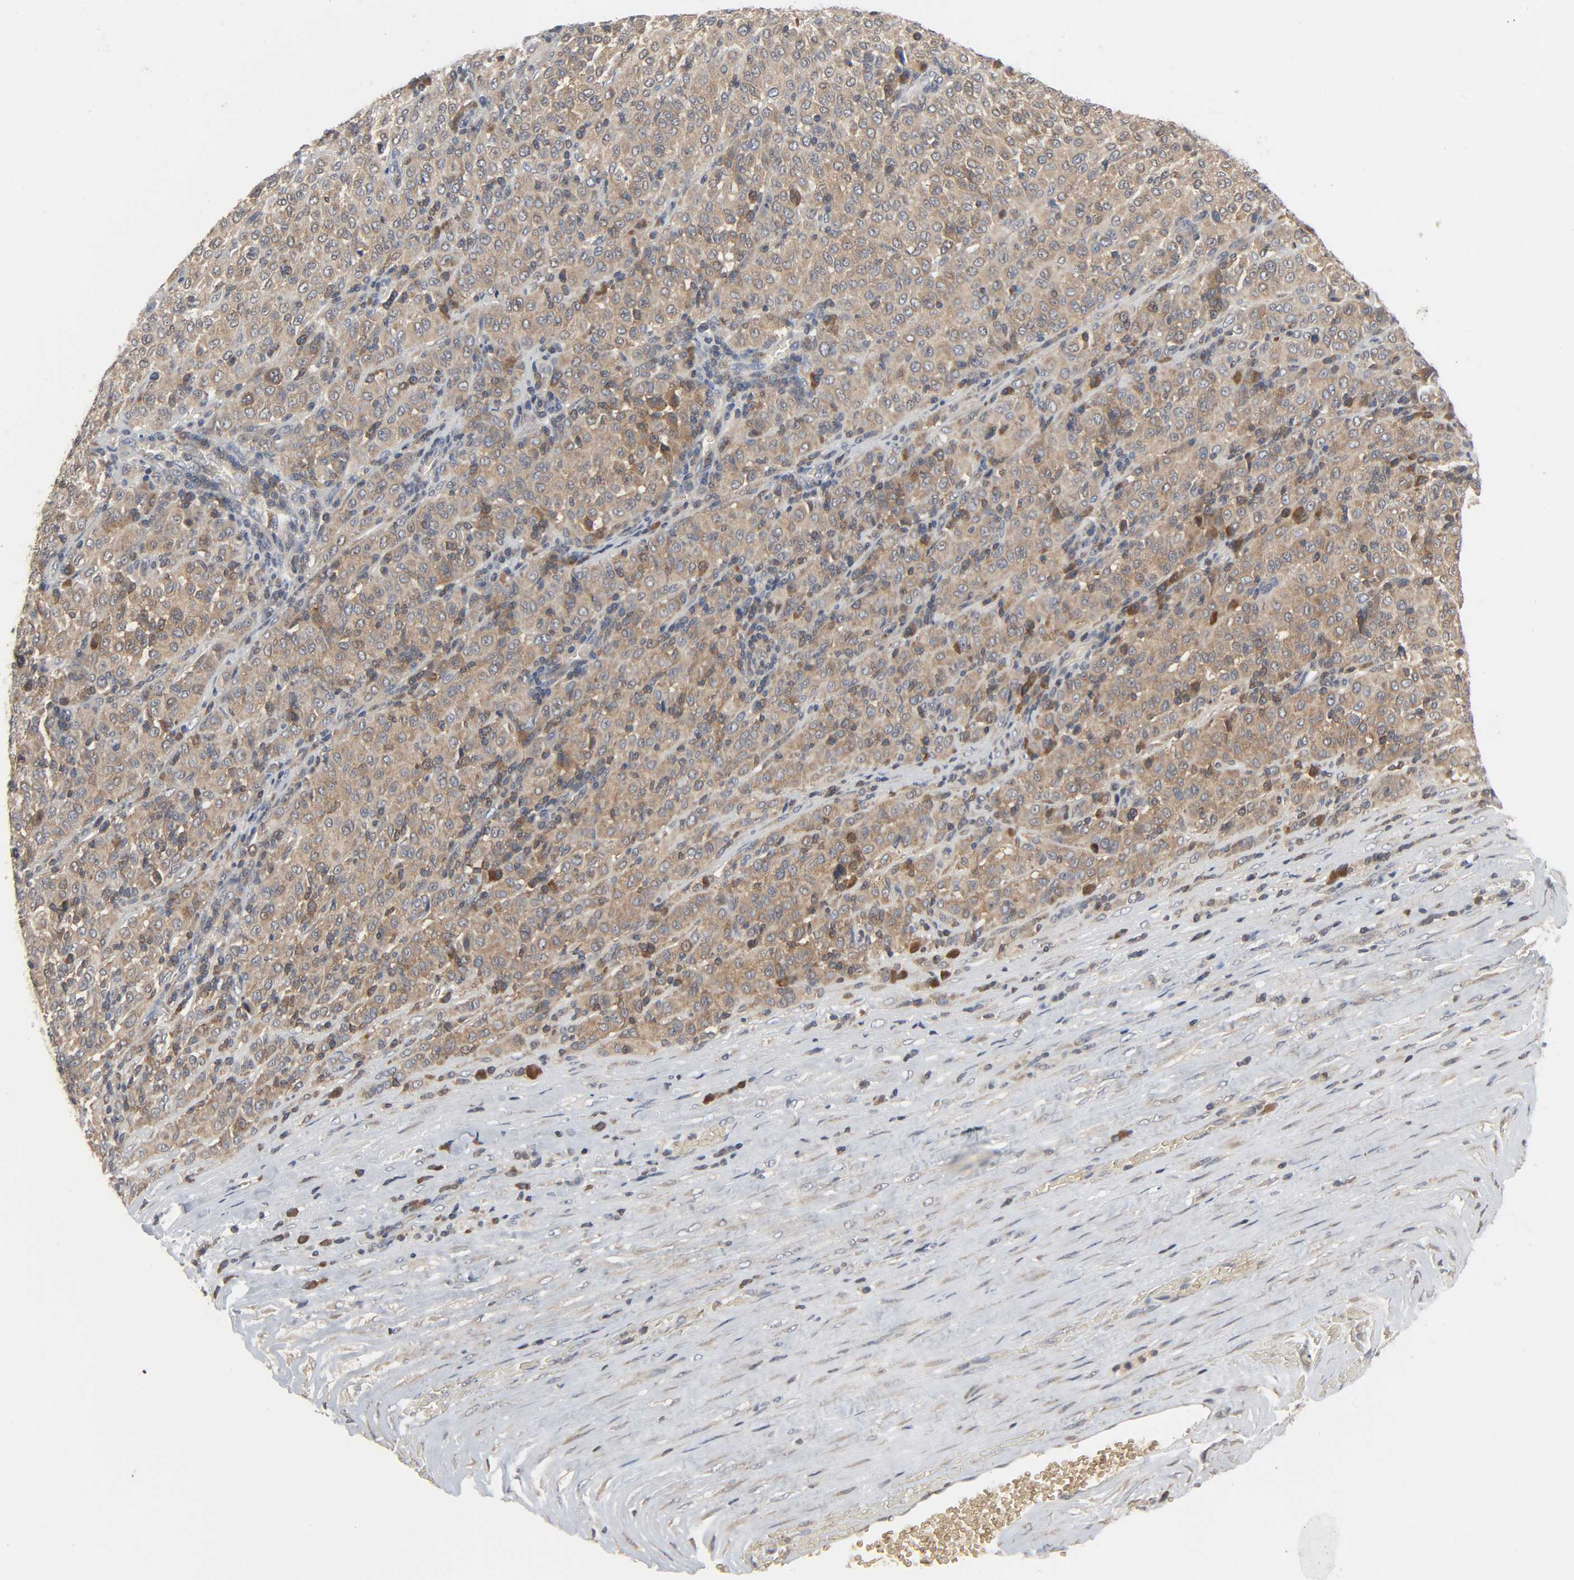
{"staining": {"intensity": "moderate", "quantity": ">75%", "location": "cytoplasmic/membranous,nuclear"}, "tissue": "melanoma", "cell_type": "Tumor cells", "image_type": "cancer", "snomed": [{"axis": "morphology", "description": "Malignant melanoma, Metastatic site"}, {"axis": "topography", "description": "Pancreas"}], "caption": "Approximately >75% of tumor cells in human melanoma display moderate cytoplasmic/membranous and nuclear protein expression as visualized by brown immunohistochemical staining.", "gene": "PLEKHA2", "patient": {"sex": "female", "age": 30}}